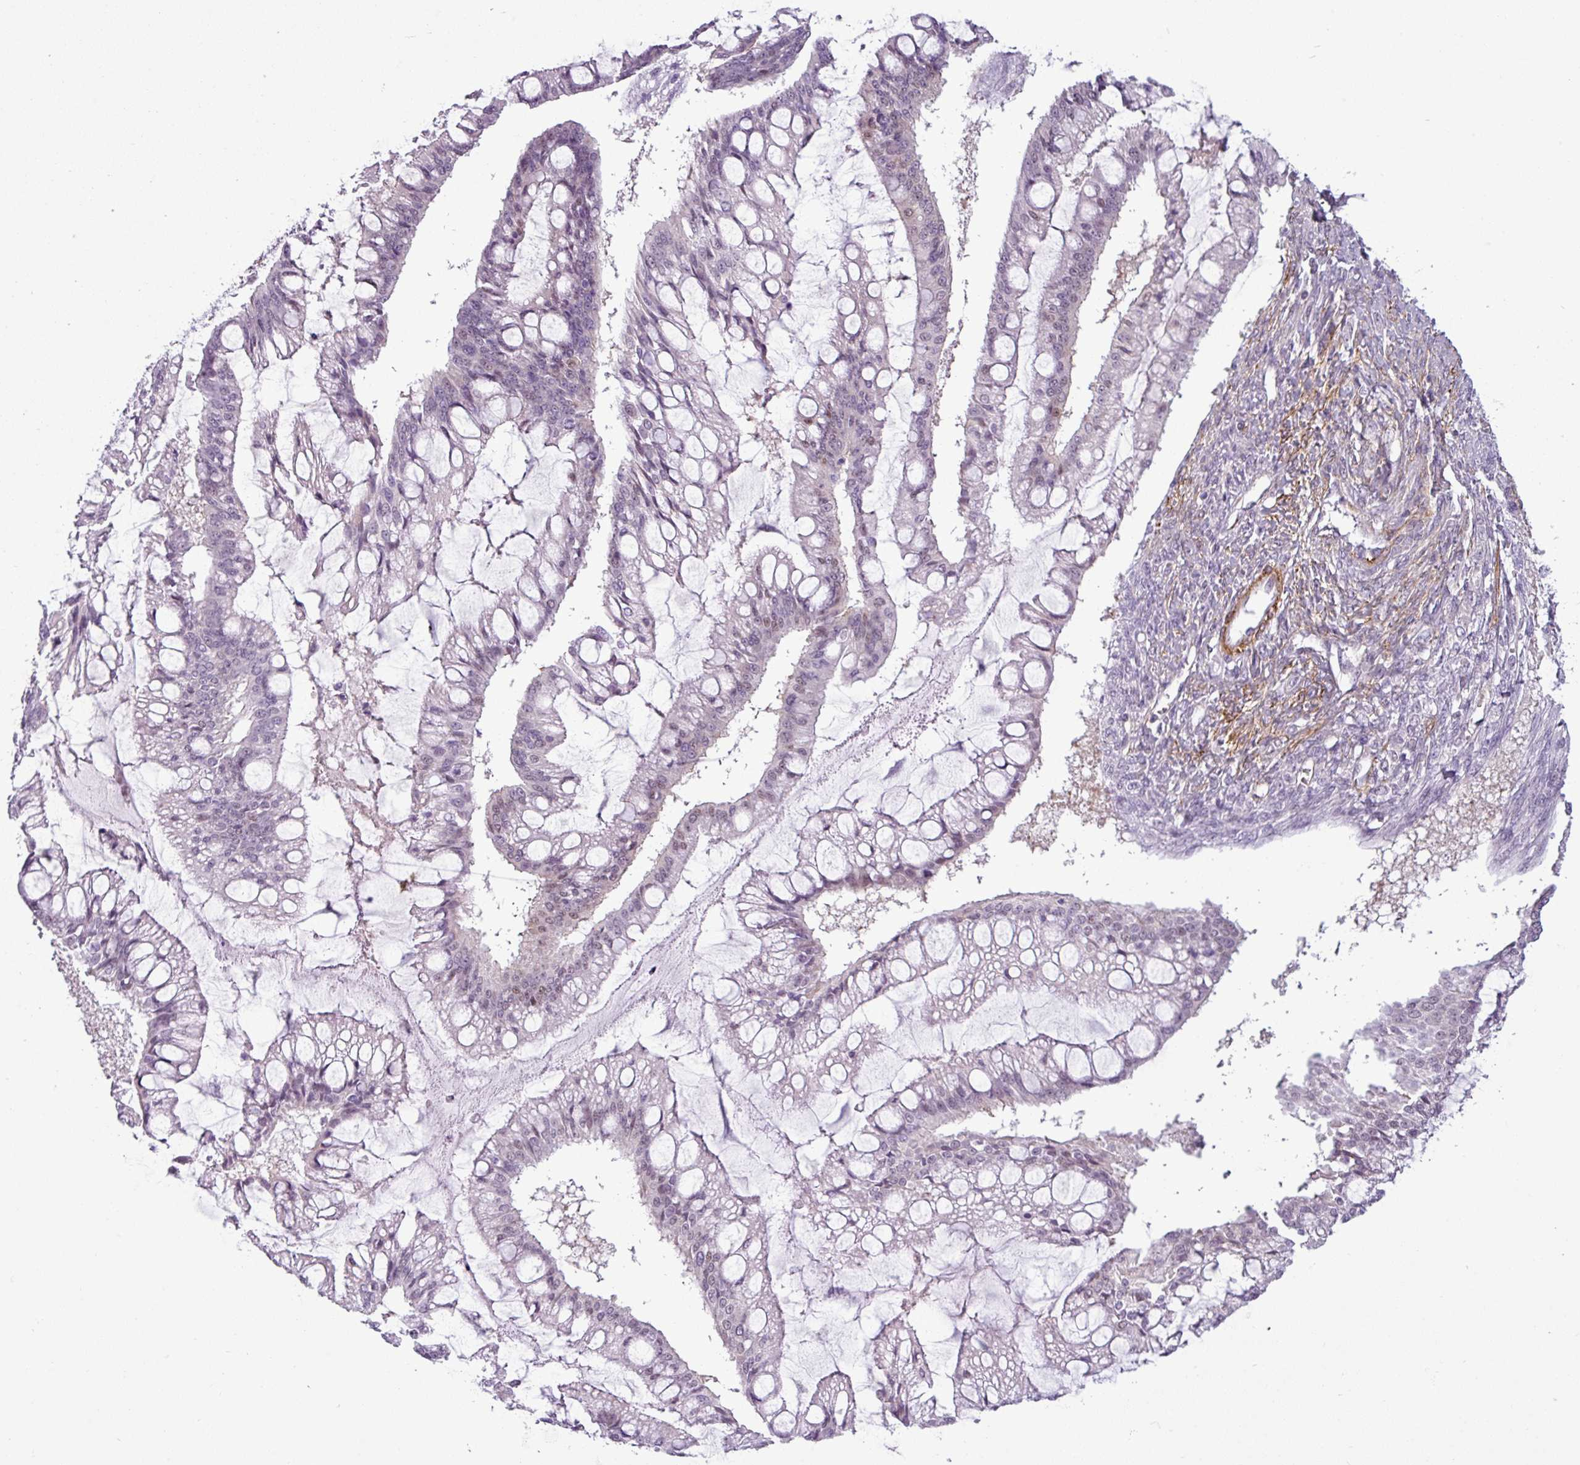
{"staining": {"intensity": "negative", "quantity": "none", "location": "none"}, "tissue": "ovarian cancer", "cell_type": "Tumor cells", "image_type": "cancer", "snomed": [{"axis": "morphology", "description": "Cystadenocarcinoma, mucinous, NOS"}, {"axis": "topography", "description": "Ovary"}], "caption": "The immunohistochemistry (IHC) image has no significant staining in tumor cells of ovarian cancer tissue.", "gene": "ATP10A", "patient": {"sex": "female", "age": 73}}